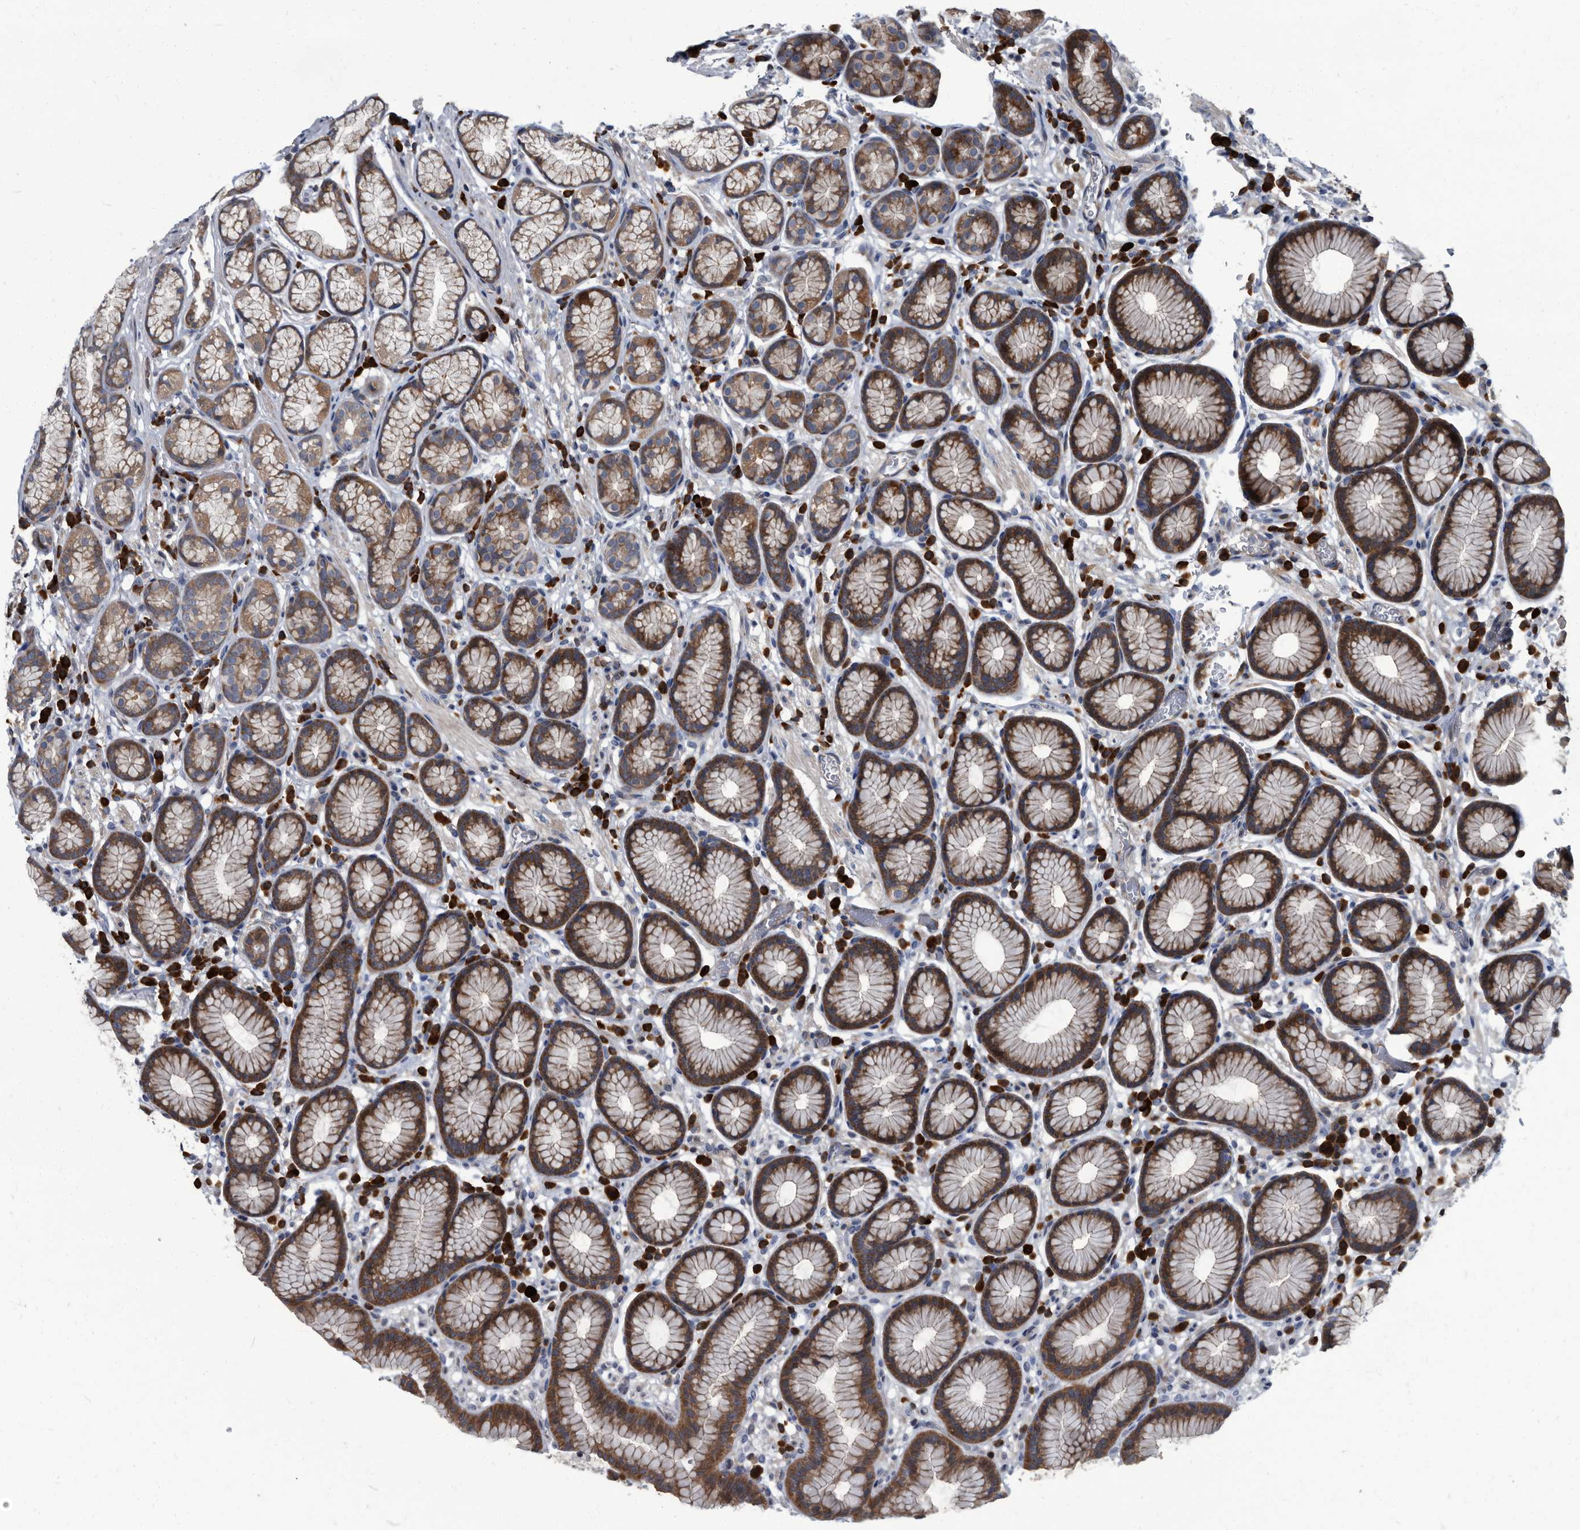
{"staining": {"intensity": "moderate", "quantity": "25%-75%", "location": "cytoplasmic/membranous"}, "tissue": "stomach", "cell_type": "Glandular cells", "image_type": "normal", "snomed": [{"axis": "morphology", "description": "Normal tissue, NOS"}, {"axis": "topography", "description": "Stomach"}], "caption": "An image of human stomach stained for a protein exhibits moderate cytoplasmic/membranous brown staining in glandular cells. Nuclei are stained in blue.", "gene": "CDV3", "patient": {"sex": "male", "age": 42}}